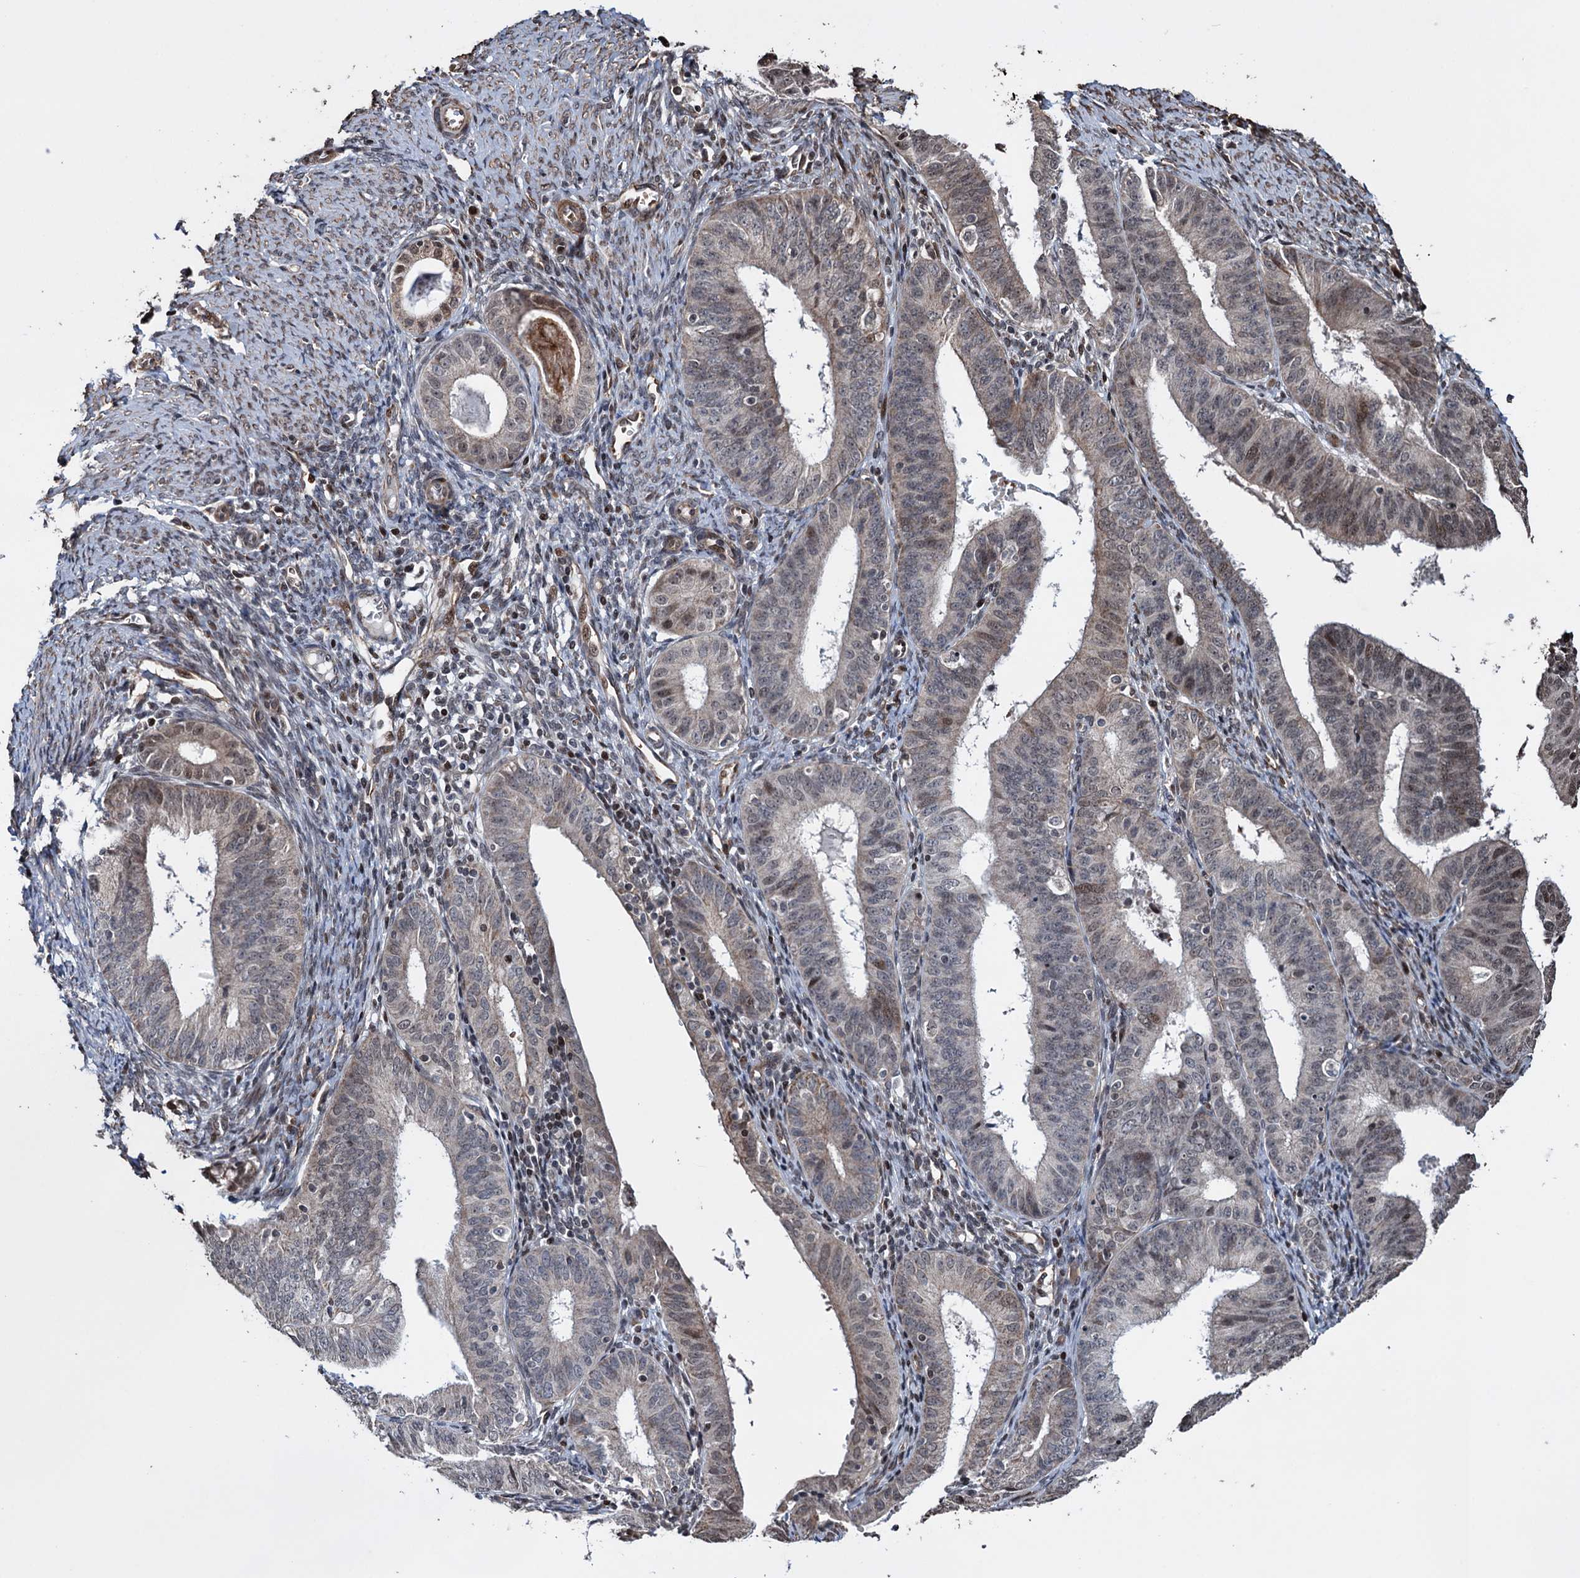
{"staining": {"intensity": "weak", "quantity": "<25%", "location": "nuclear"}, "tissue": "endometrial cancer", "cell_type": "Tumor cells", "image_type": "cancer", "snomed": [{"axis": "morphology", "description": "Adenocarcinoma, NOS"}, {"axis": "topography", "description": "Endometrium"}], "caption": "IHC of endometrial cancer displays no staining in tumor cells.", "gene": "EYA4", "patient": {"sex": "female", "age": 51}}